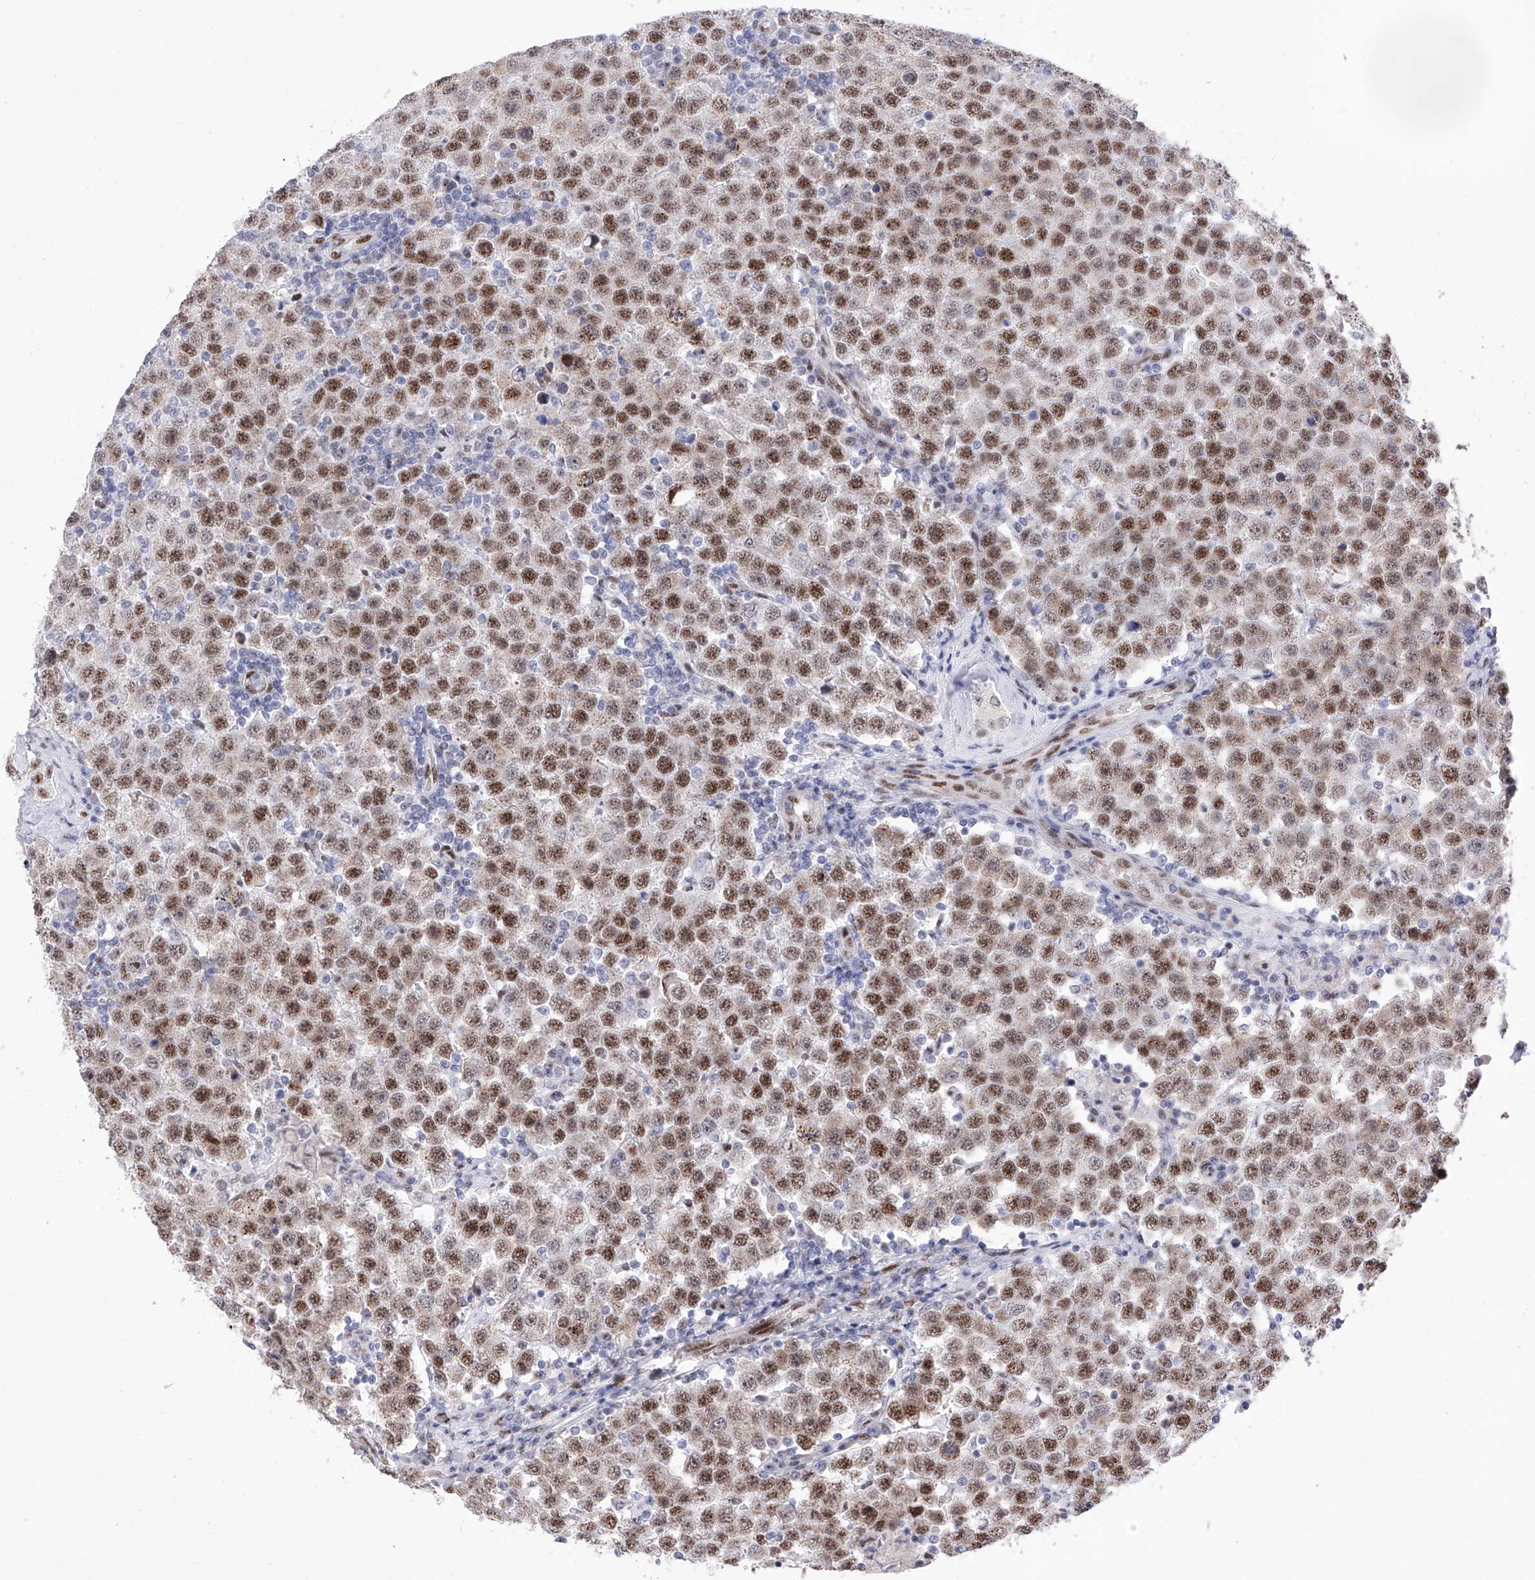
{"staining": {"intensity": "moderate", "quantity": ">75%", "location": "nuclear"}, "tissue": "testis cancer", "cell_type": "Tumor cells", "image_type": "cancer", "snomed": [{"axis": "morphology", "description": "Seminoma, NOS"}, {"axis": "topography", "description": "Testis"}], "caption": "Moderate nuclear positivity for a protein is seen in approximately >75% of tumor cells of testis seminoma using immunohistochemistry (IHC).", "gene": "ATN1", "patient": {"sex": "male", "age": 28}}